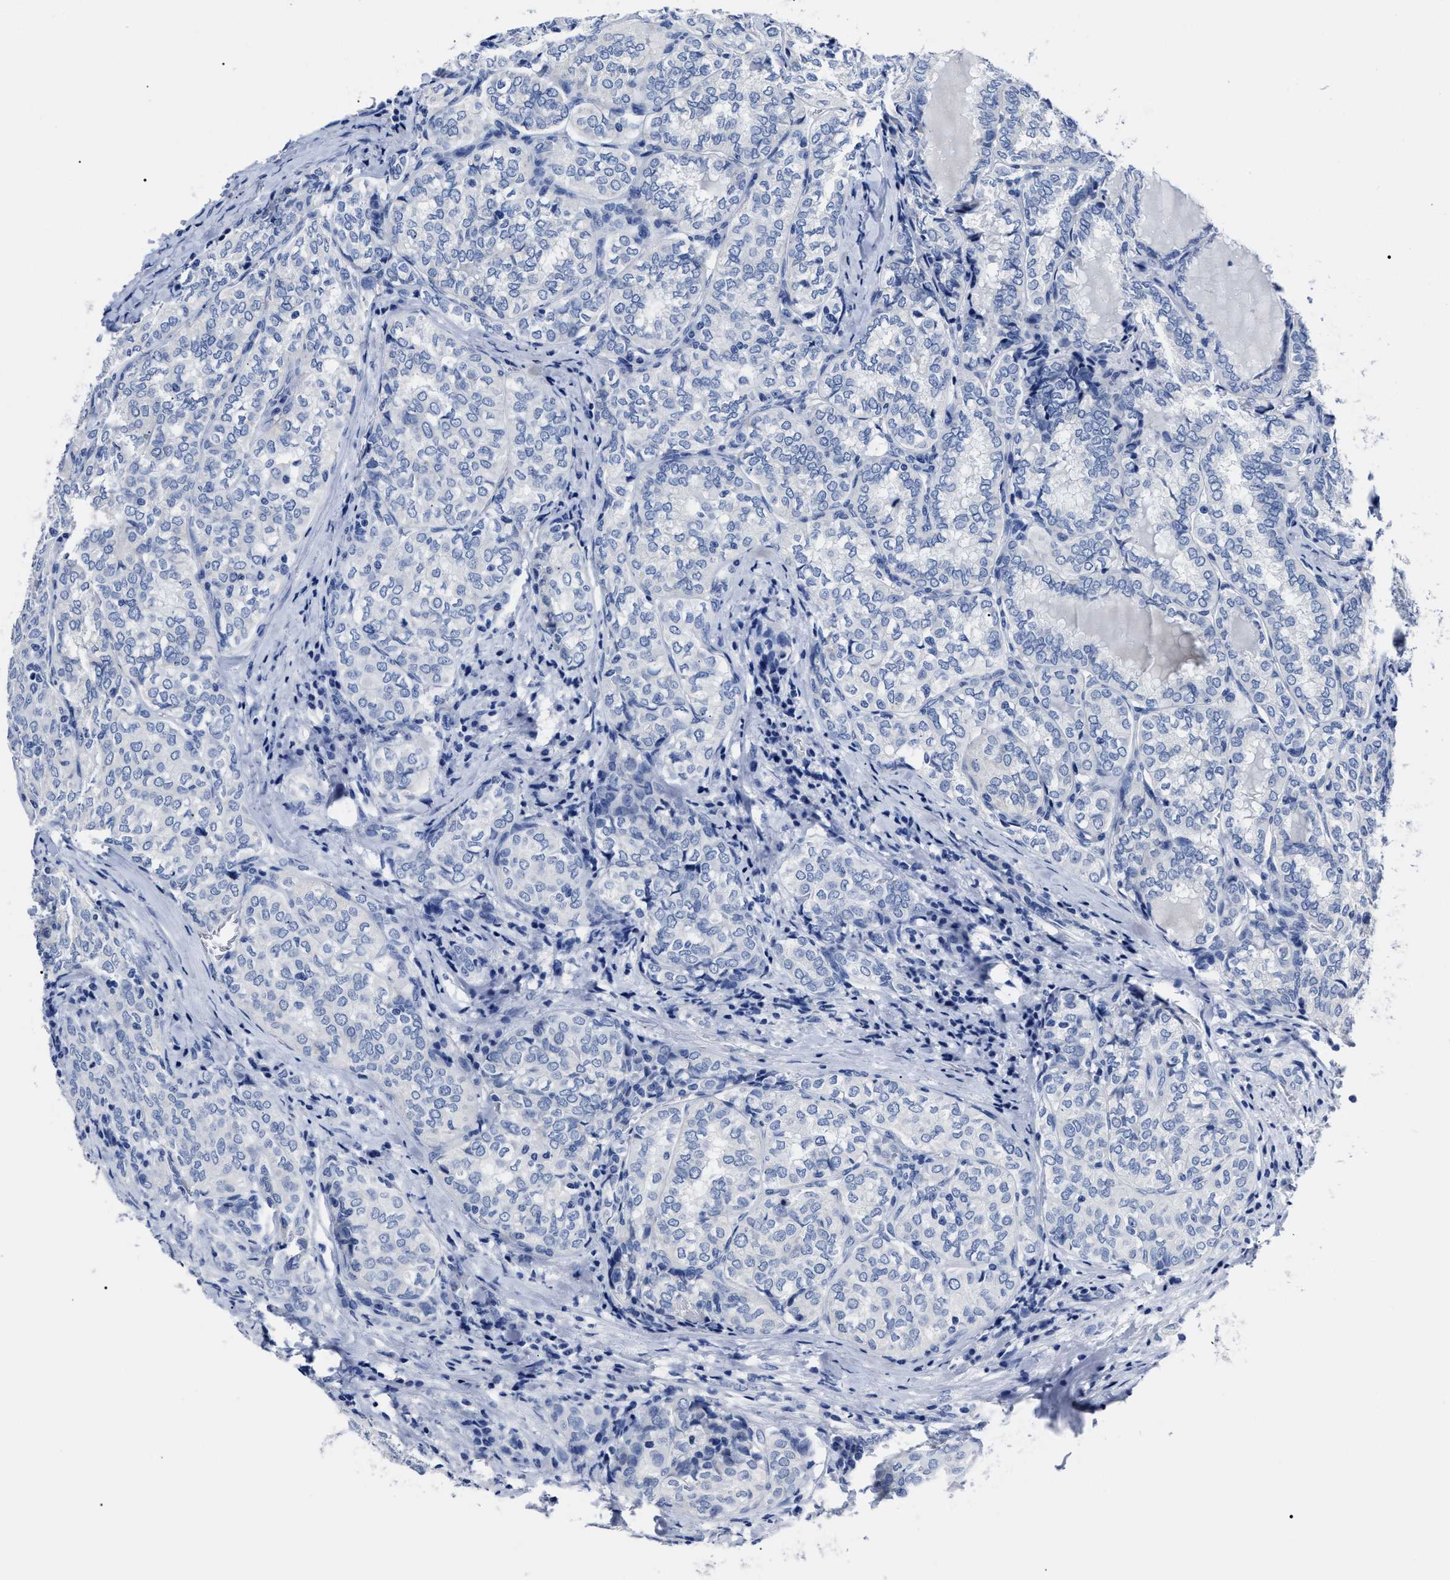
{"staining": {"intensity": "negative", "quantity": "none", "location": "none"}, "tissue": "thyroid cancer", "cell_type": "Tumor cells", "image_type": "cancer", "snomed": [{"axis": "morphology", "description": "Normal tissue, NOS"}, {"axis": "morphology", "description": "Papillary adenocarcinoma, NOS"}, {"axis": "topography", "description": "Thyroid gland"}], "caption": "Immunohistochemistry of human thyroid cancer (papillary adenocarcinoma) demonstrates no positivity in tumor cells.", "gene": "ALPG", "patient": {"sex": "female", "age": 30}}